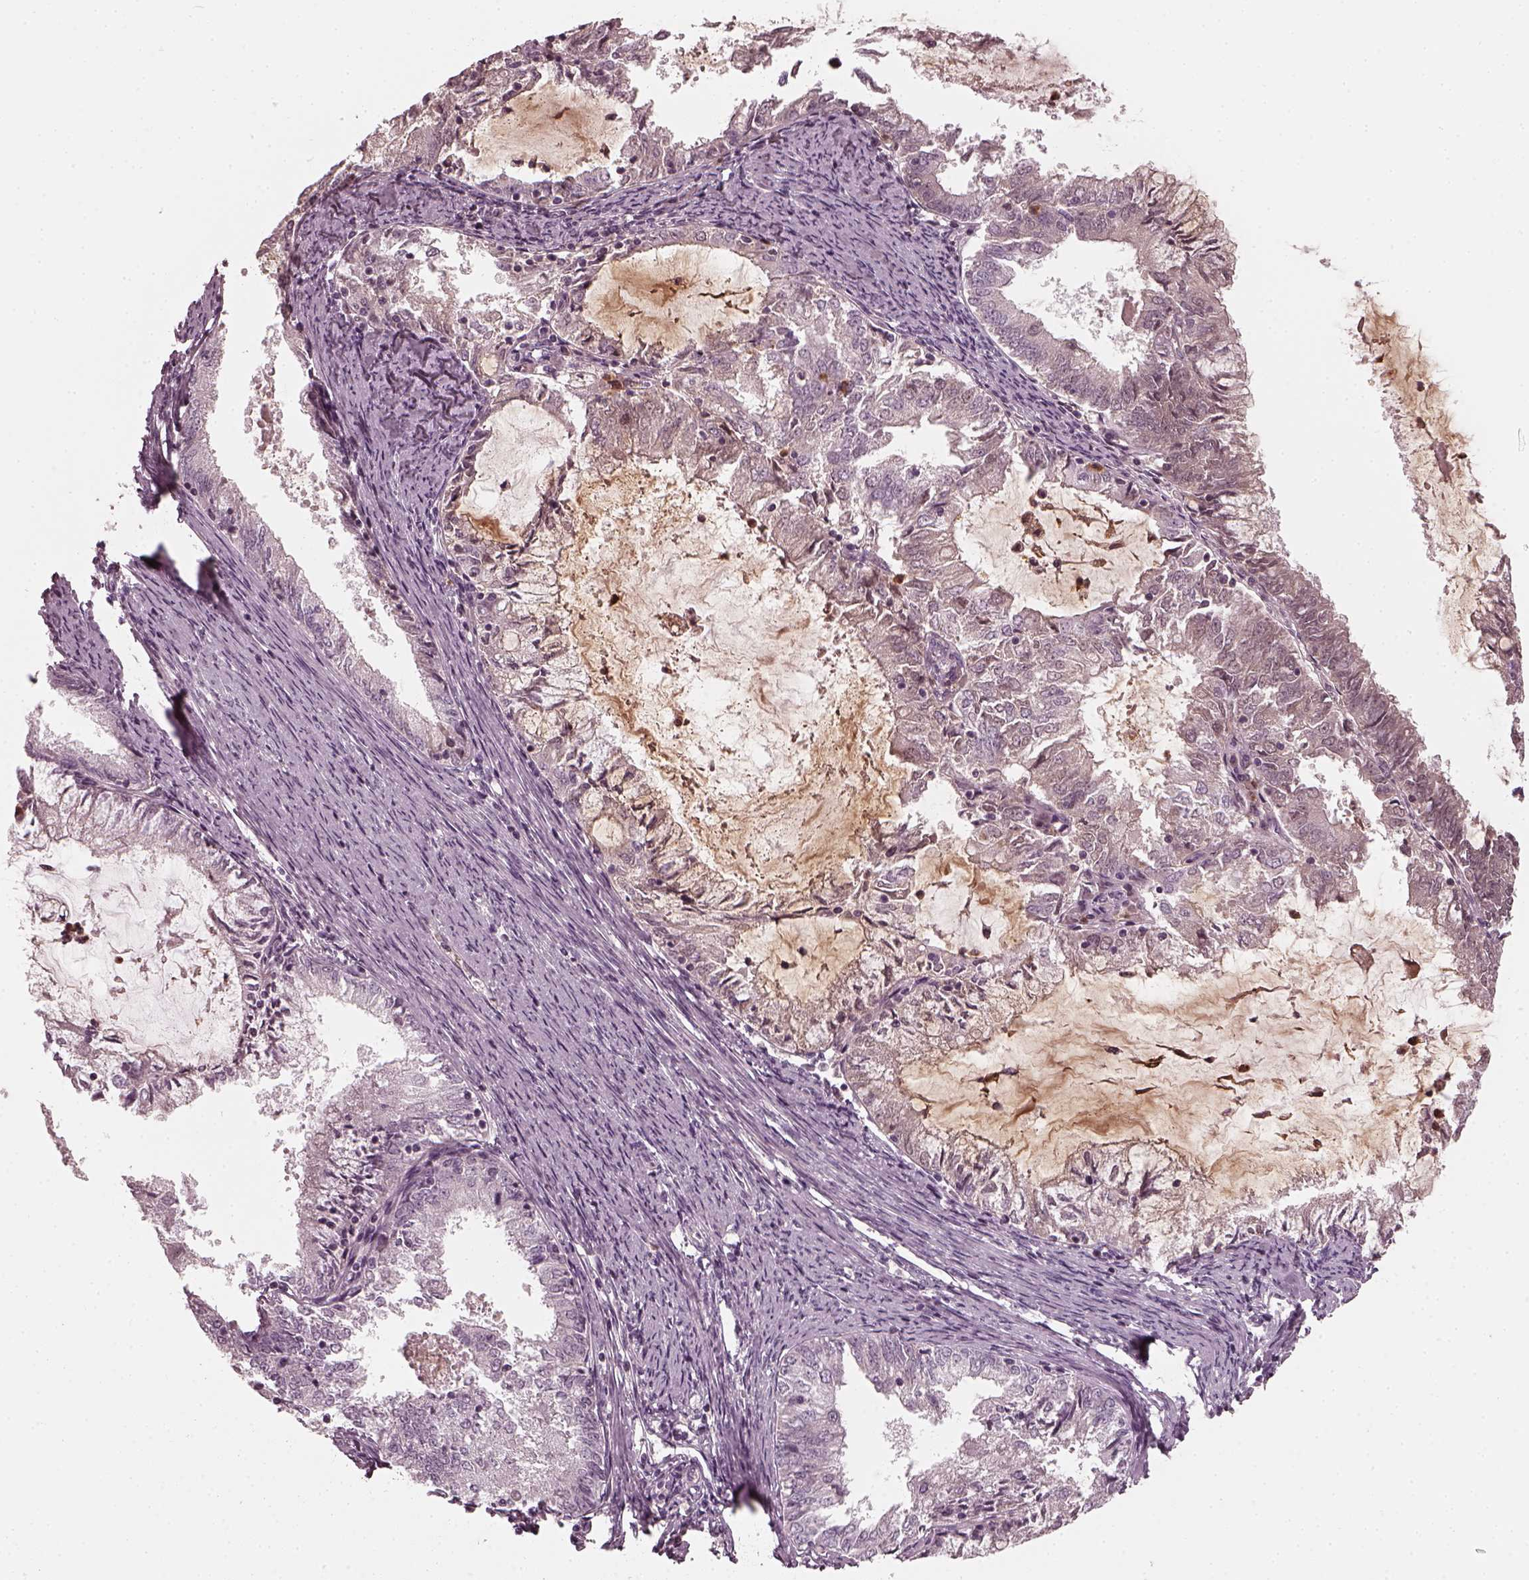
{"staining": {"intensity": "negative", "quantity": "none", "location": "none"}, "tissue": "endometrial cancer", "cell_type": "Tumor cells", "image_type": "cancer", "snomed": [{"axis": "morphology", "description": "Adenocarcinoma, NOS"}, {"axis": "topography", "description": "Endometrium"}], "caption": "High power microscopy micrograph of an immunohistochemistry (IHC) micrograph of endometrial cancer (adenocarcinoma), revealing no significant expression in tumor cells.", "gene": "CHIT1", "patient": {"sex": "female", "age": 57}}